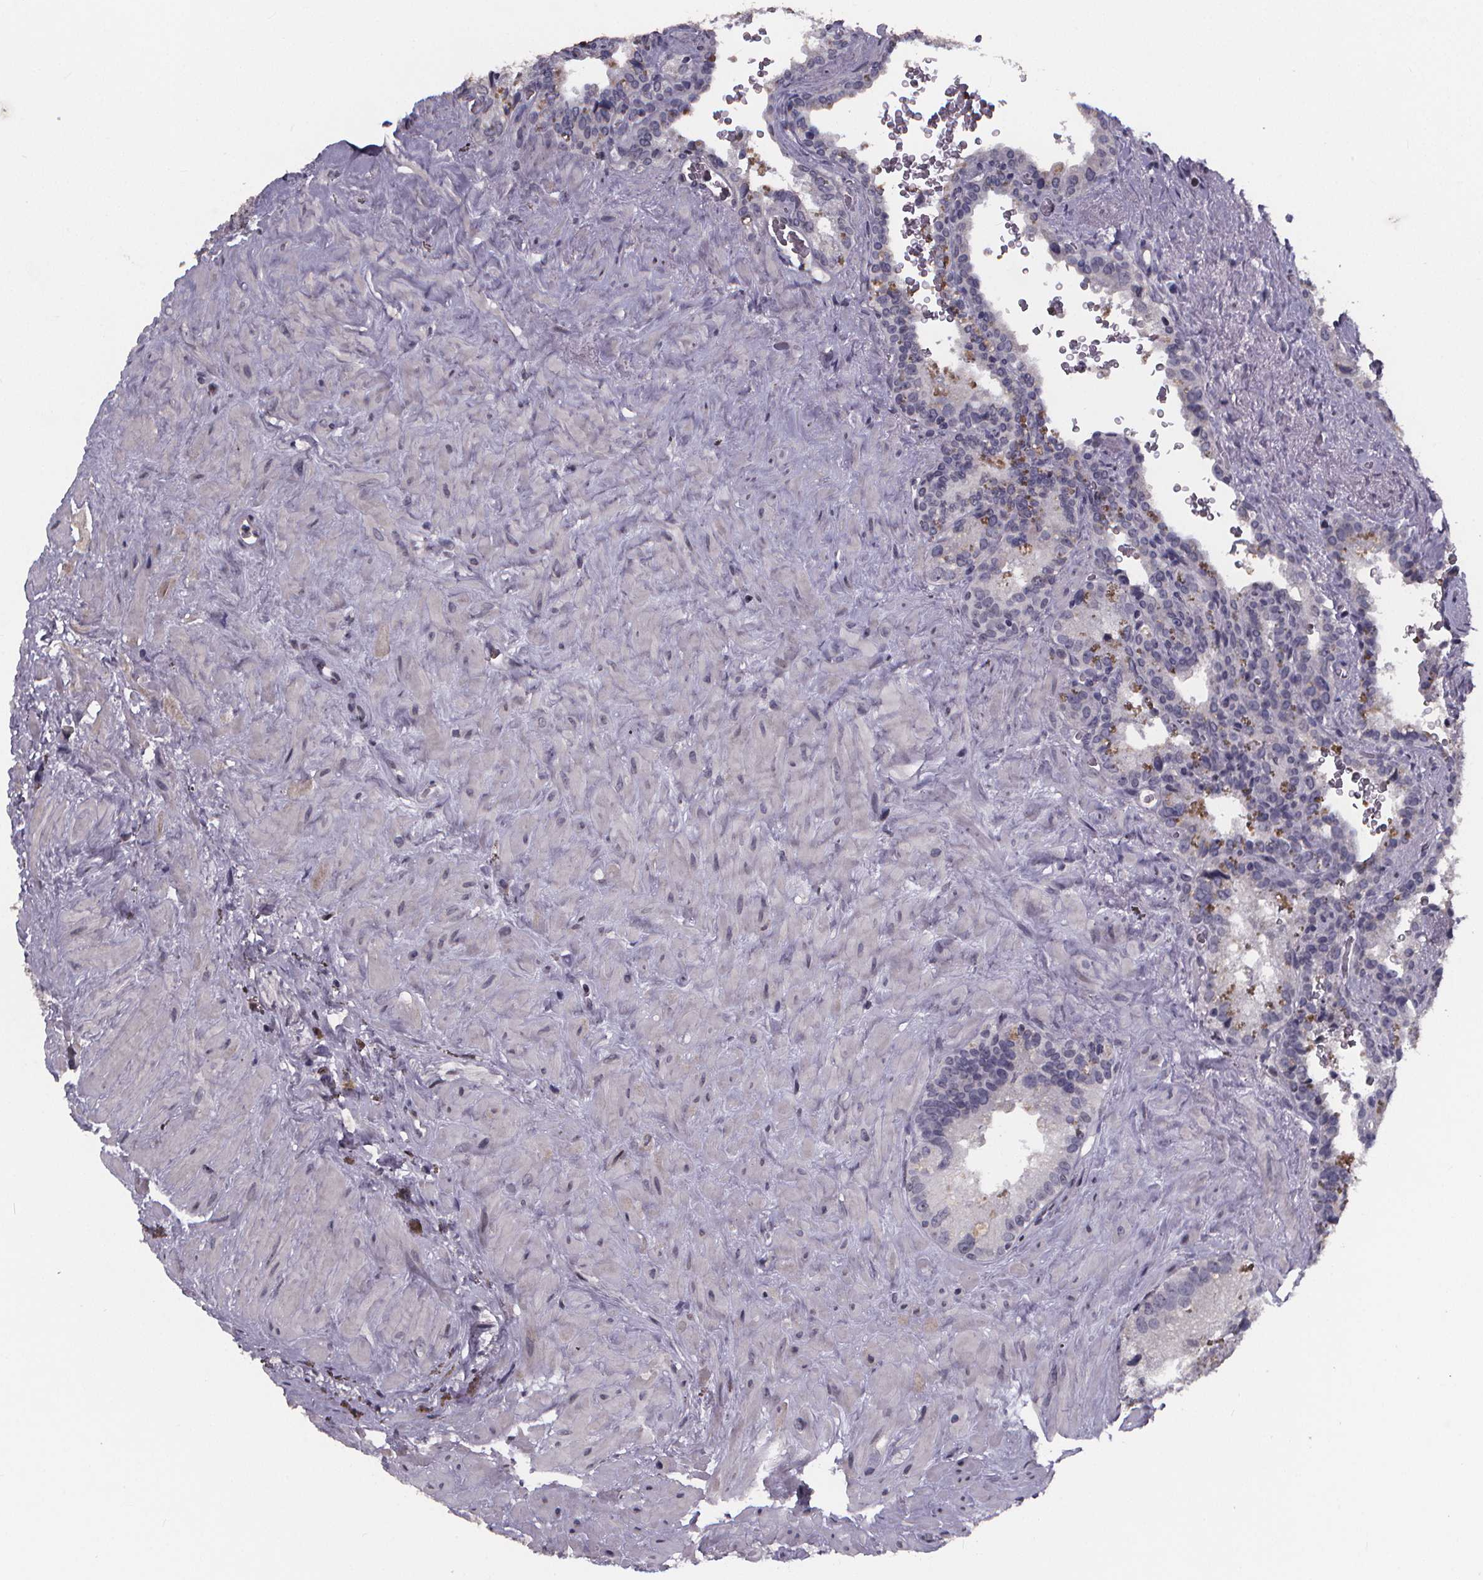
{"staining": {"intensity": "negative", "quantity": "none", "location": "none"}, "tissue": "seminal vesicle", "cell_type": "Glandular cells", "image_type": "normal", "snomed": [{"axis": "morphology", "description": "Normal tissue, NOS"}, {"axis": "topography", "description": "Prostate"}, {"axis": "topography", "description": "Seminal veicle"}], "caption": "DAB (3,3'-diaminobenzidine) immunohistochemical staining of benign seminal vesicle shows no significant positivity in glandular cells.", "gene": "AGT", "patient": {"sex": "male", "age": 71}}